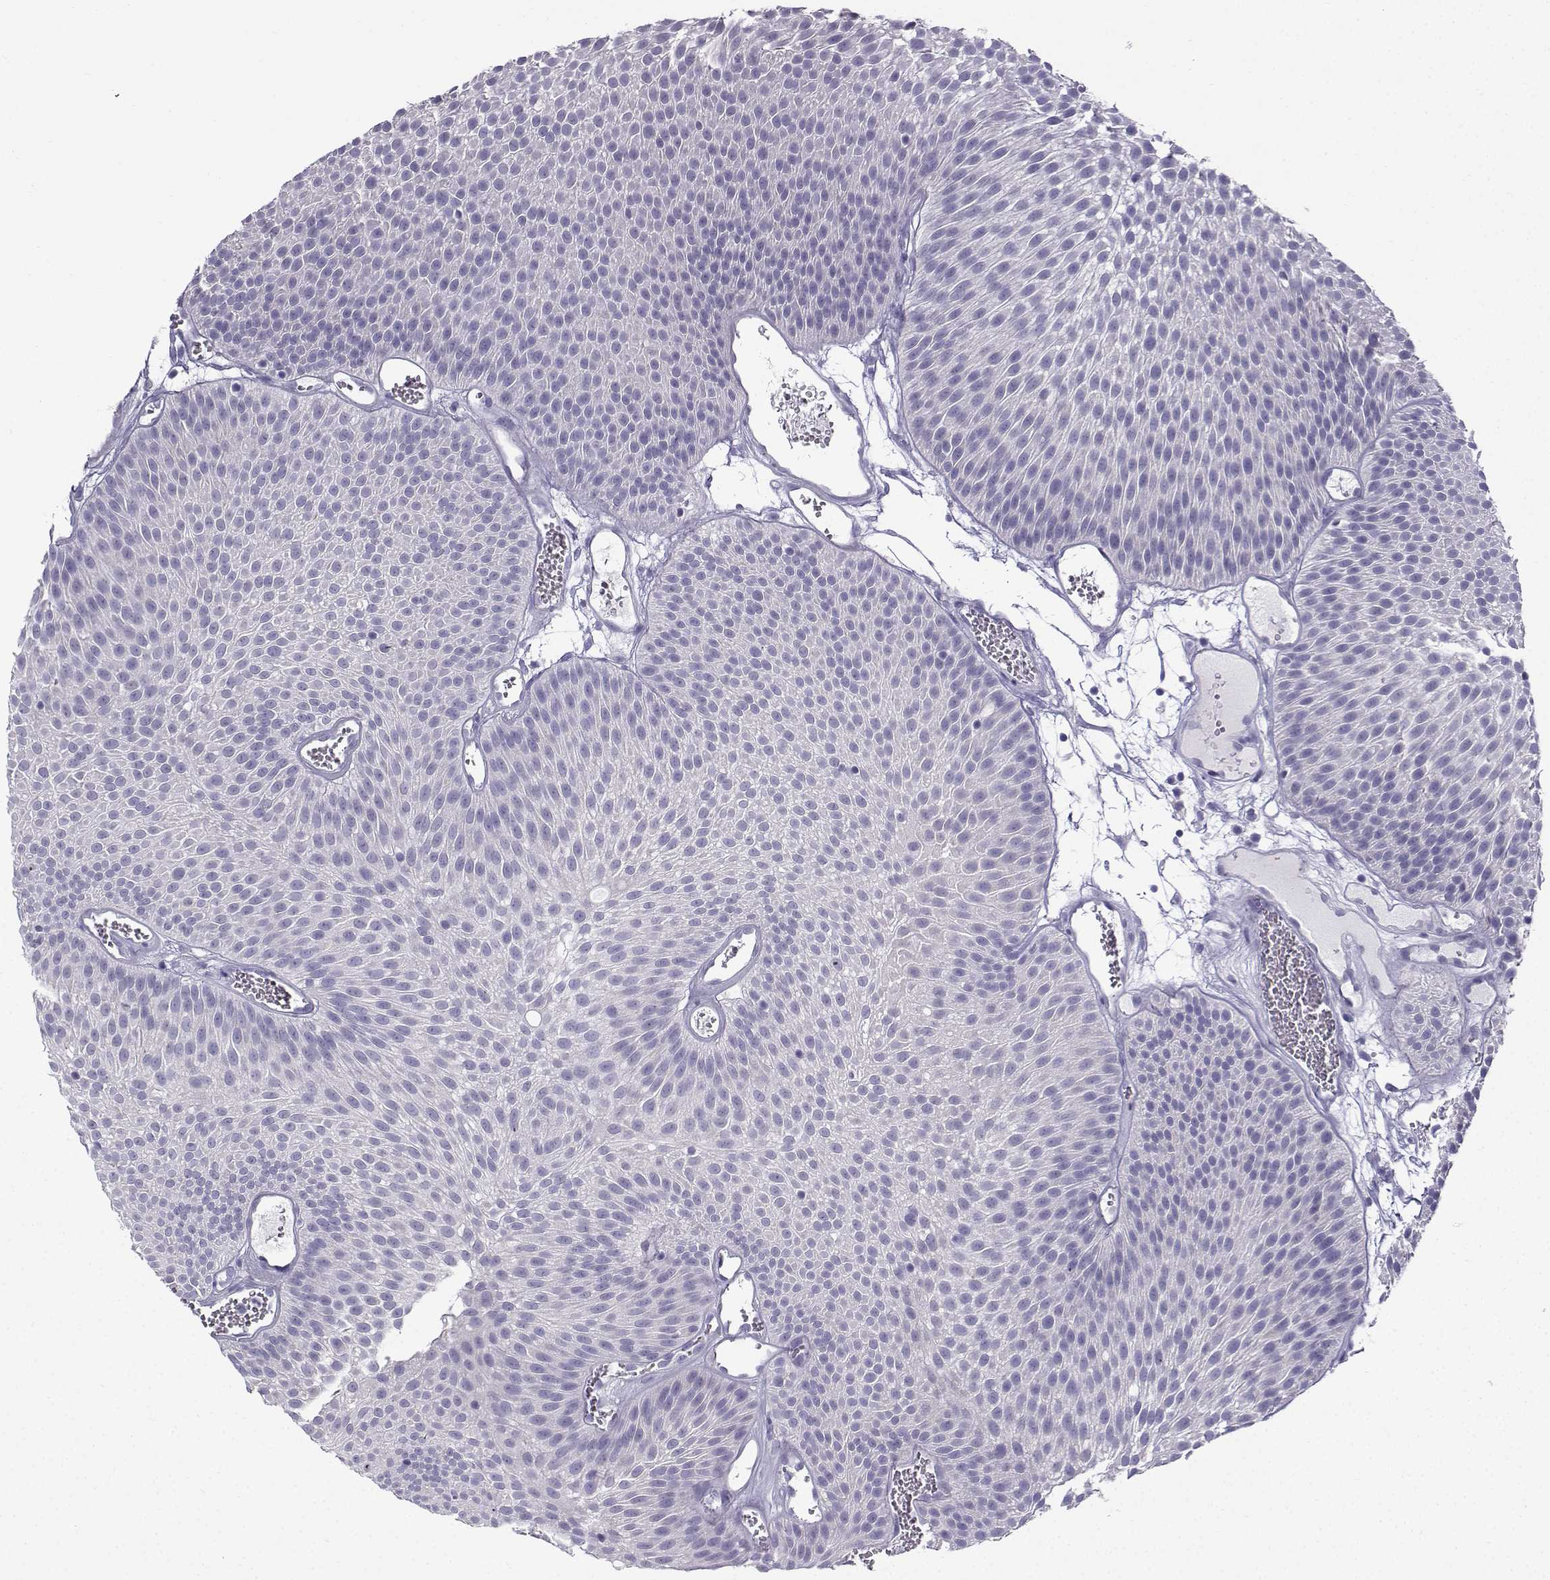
{"staining": {"intensity": "negative", "quantity": "none", "location": "none"}, "tissue": "urothelial cancer", "cell_type": "Tumor cells", "image_type": "cancer", "snomed": [{"axis": "morphology", "description": "Urothelial carcinoma, Low grade"}, {"axis": "topography", "description": "Urinary bladder"}], "caption": "The immunohistochemistry (IHC) micrograph has no significant staining in tumor cells of urothelial cancer tissue.", "gene": "ZBTB8B", "patient": {"sex": "male", "age": 52}}